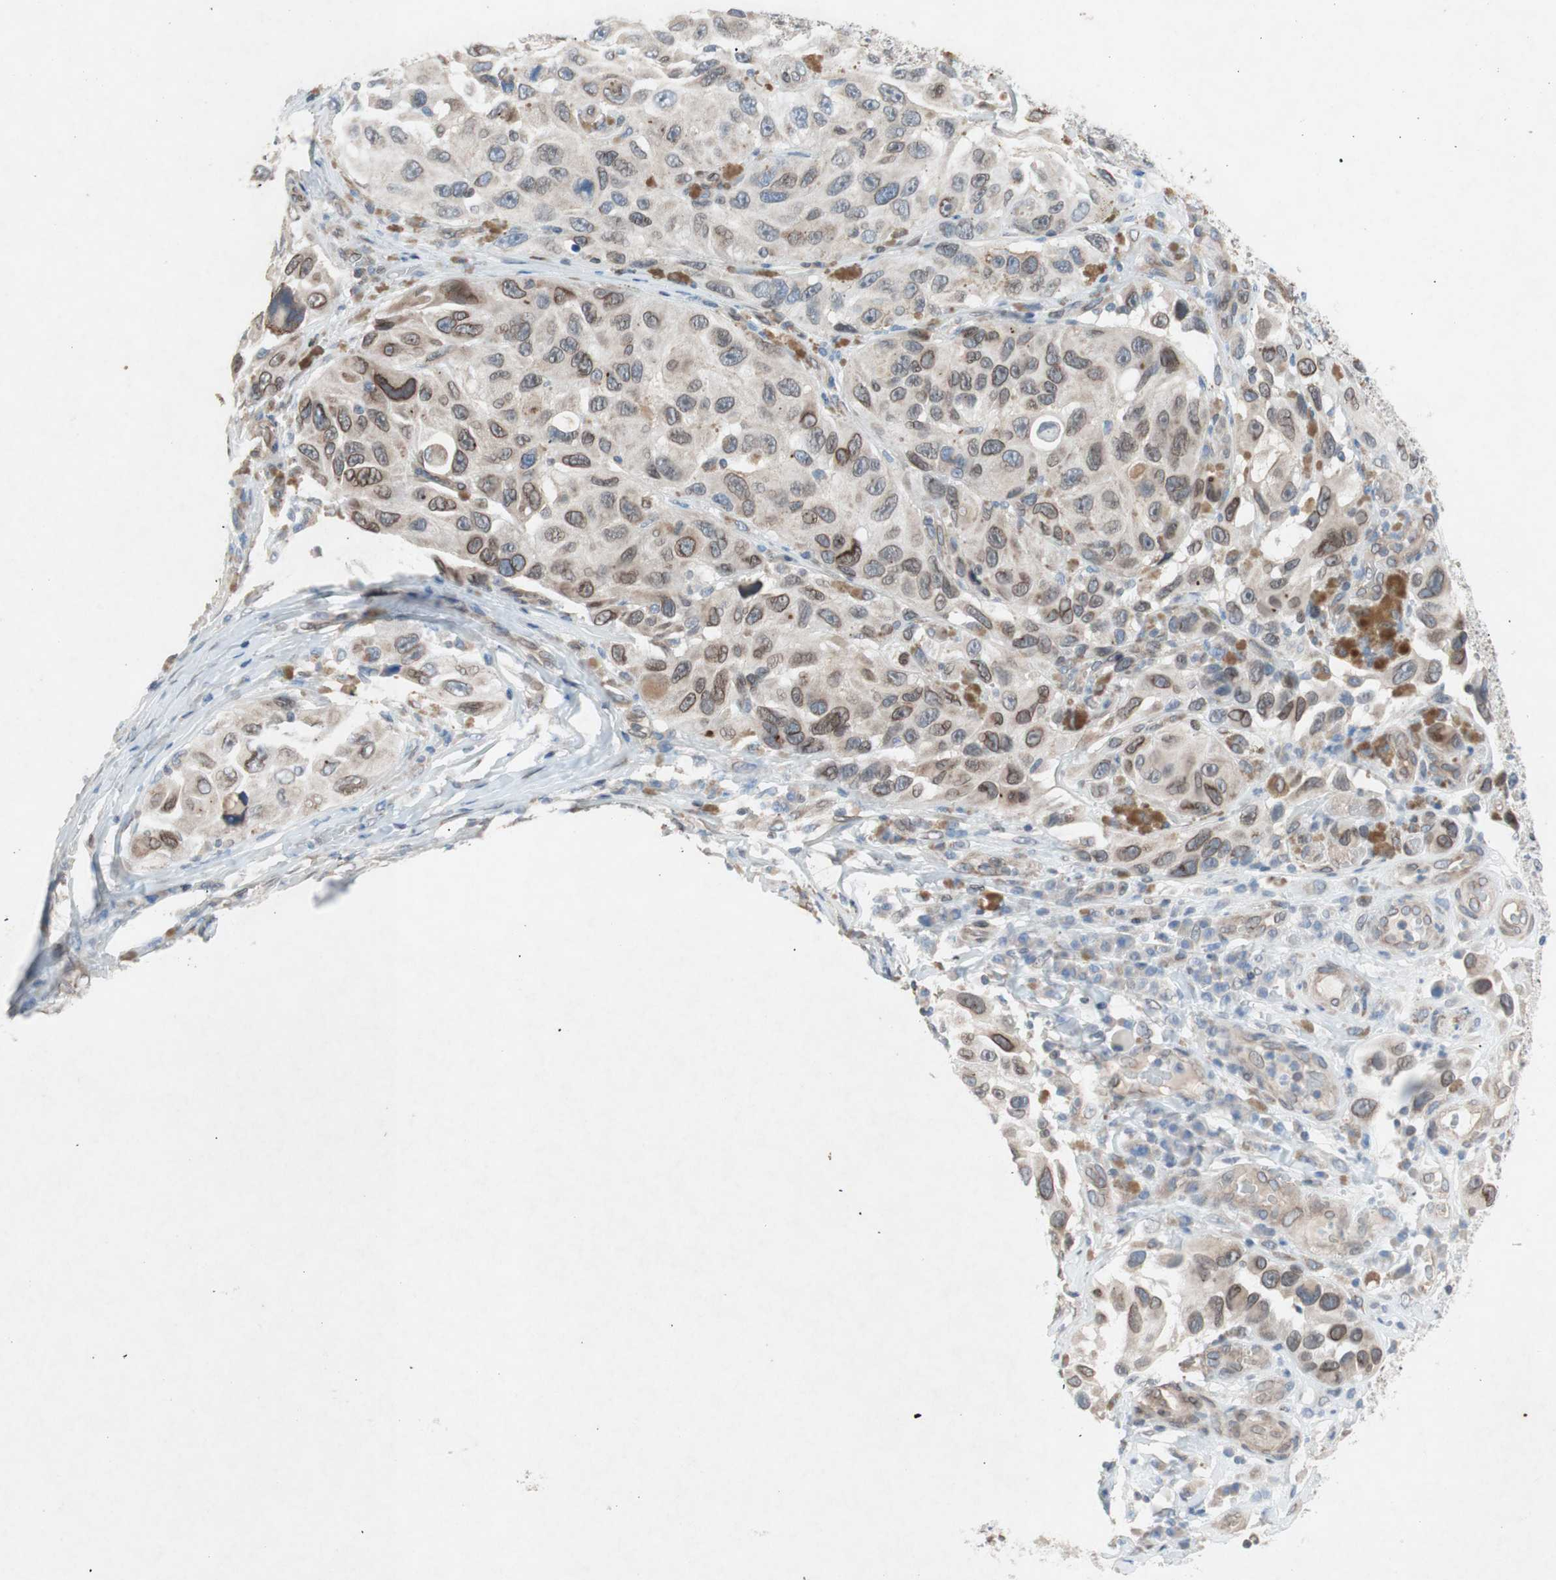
{"staining": {"intensity": "moderate", "quantity": "25%-75%", "location": "cytoplasmic/membranous,nuclear"}, "tissue": "melanoma", "cell_type": "Tumor cells", "image_type": "cancer", "snomed": [{"axis": "morphology", "description": "Malignant melanoma, NOS"}, {"axis": "topography", "description": "Skin"}], "caption": "Melanoma stained for a protein displays moderate cytoplasmic/membranous and nuclear positivity in tumor cells.", "gene": "ARNT2", "patient": {"sex": "female", "age": 73}}